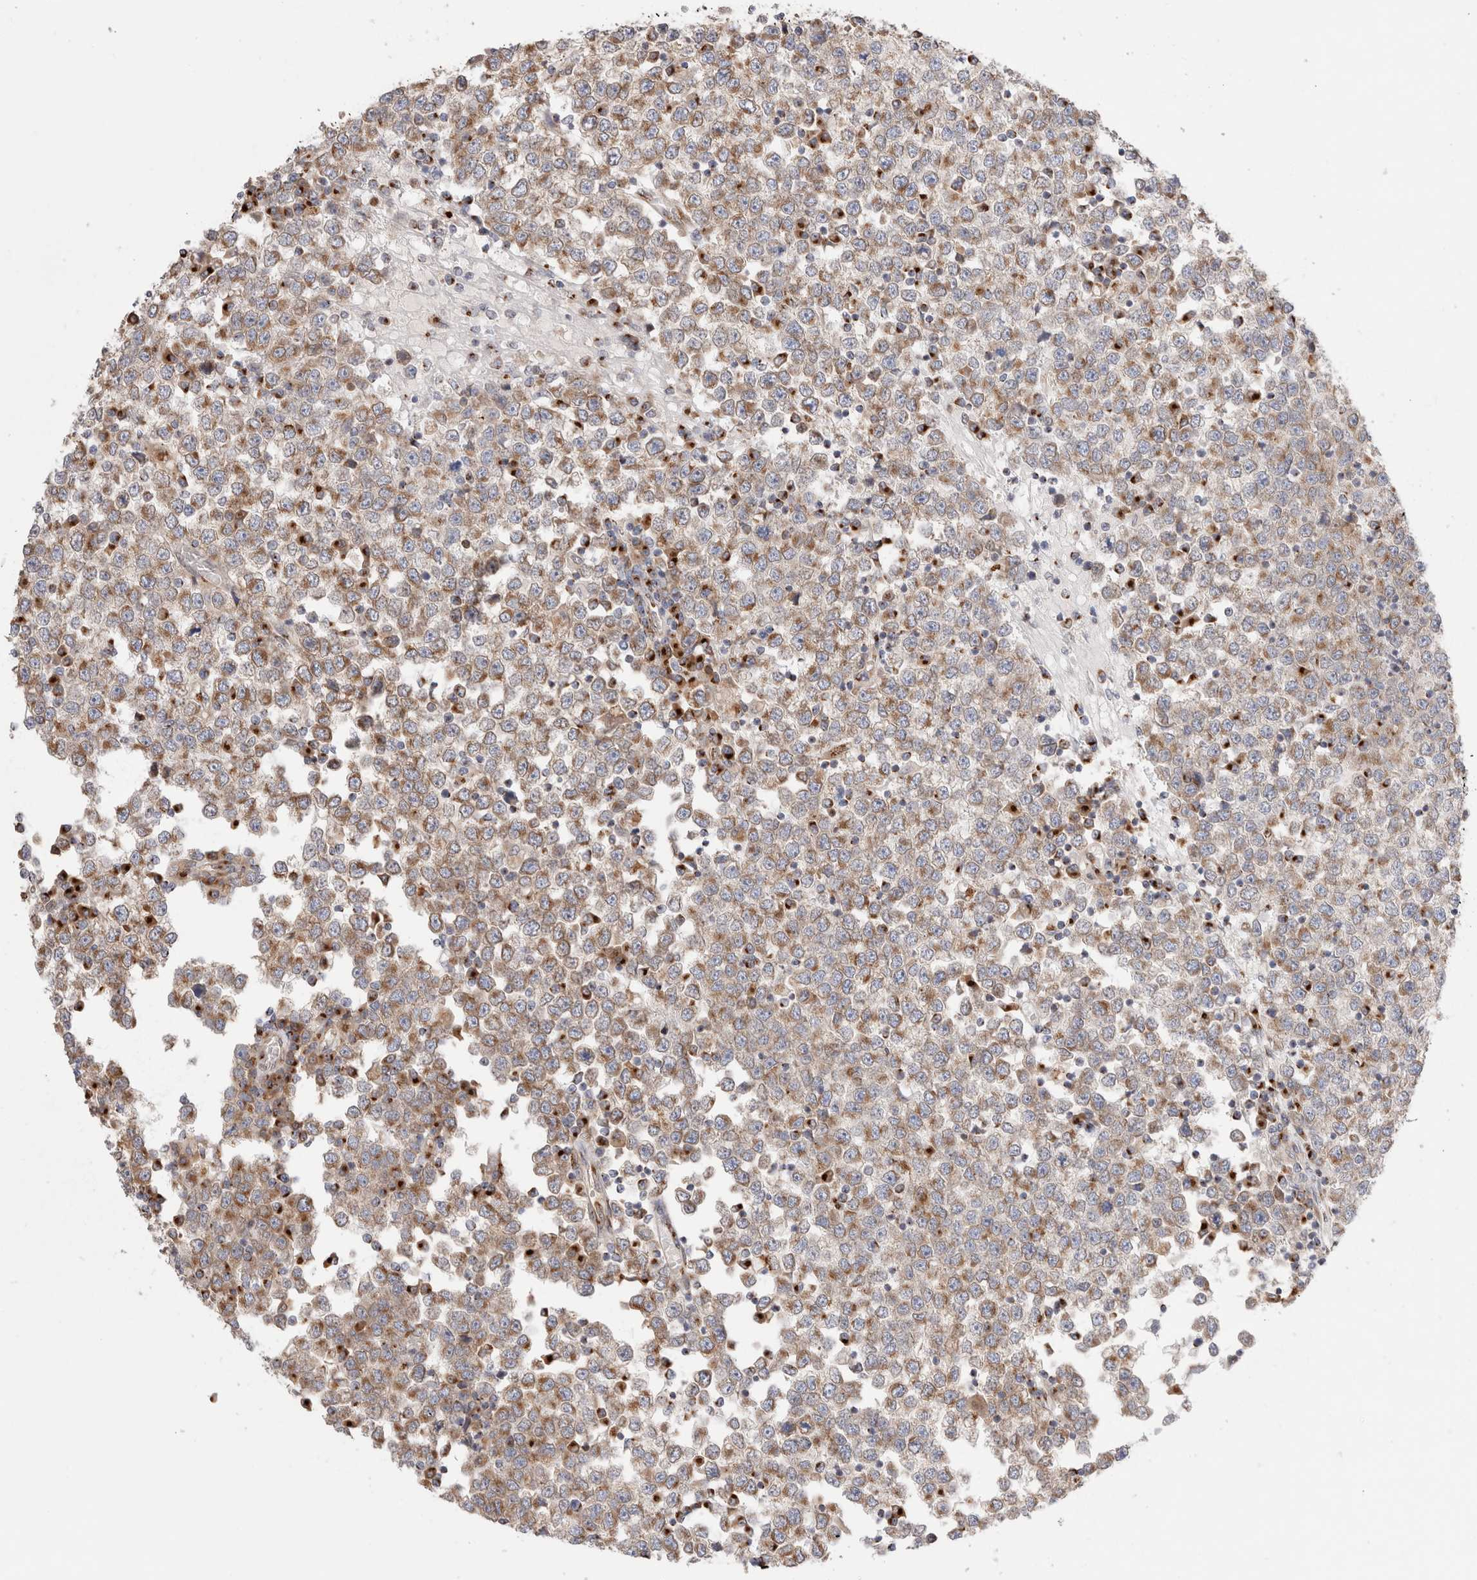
{"staining": {"intensity": "moderate", "quantity": ">75%", "location": "cytoplasmic/membranous"}, "tissue": "testis cancer", "cell_type": "Tumor cells", "image_type": "cancer", "snomed": [{"axis": "morphology", "description": "Seminoma, NOS"}, {"axis": "topography", "description": "Testis"}], "caption": "Immunohistochemistry (DAB (3,3'-diaminobenzidine)) staining of human testis cancer (seminoma) displays moderate cytoplasmic/membranous protein positivity in about >75% of tumor cells. (DAB = brown stain, brightfield microscopy at high magnification).", "gene": "LMAN2L", "patient": {"sex": "male", "age": 65}}